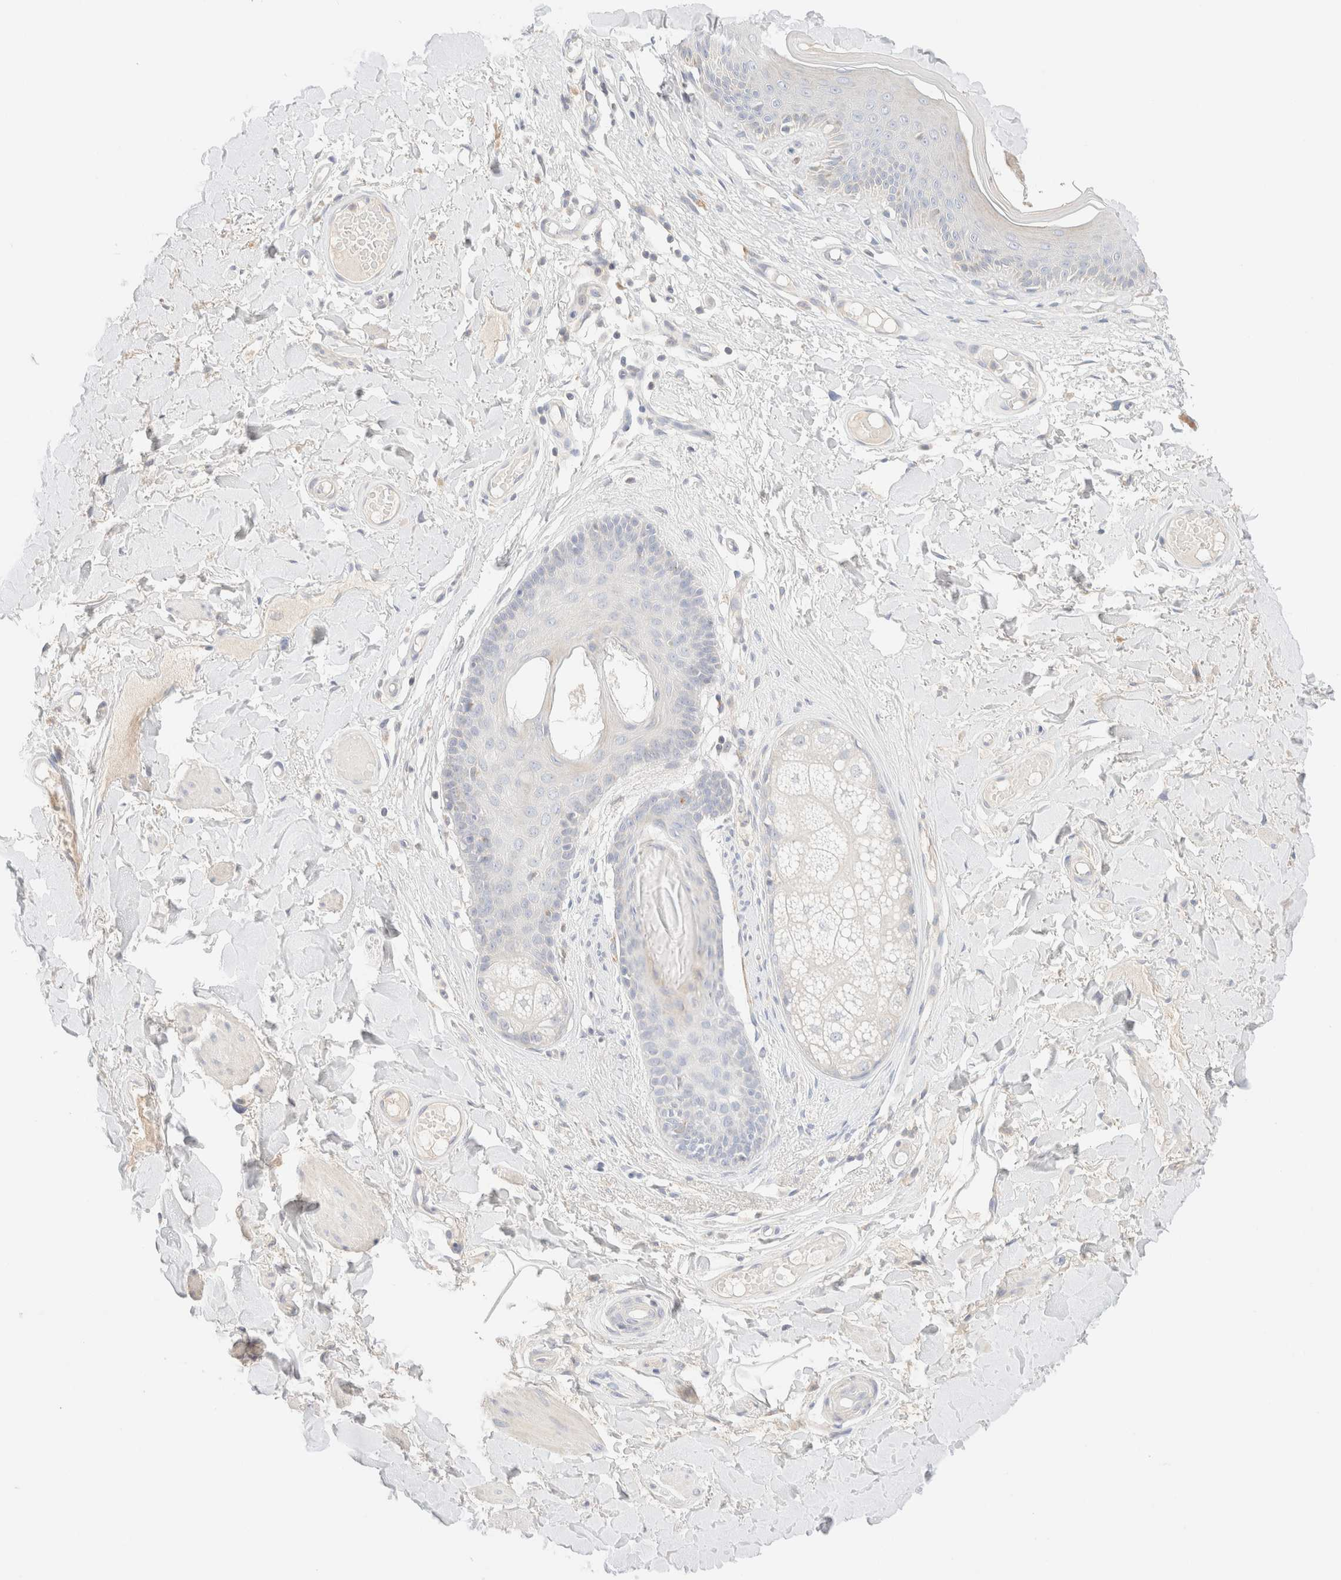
{"staining": {"intensity": "moderate", "quantity": "<25%", "location": "cytoplasmic/membranous"}, "tissue": "skin", "cell_type": "Epidermal cells", "image_type": "normal", "snomed": [{"axis": "morphology", "description": "Normal tissue, NOS"}, {"axis": "topography", "description": "Vulva"}], "caption": "Epidermal cells show moderate cytoplasmic/membranous expression in approximately <25% of cells in unremarkable skin.", "gene": "SARM1", "patient": {"sex": "female", "age": 73}}